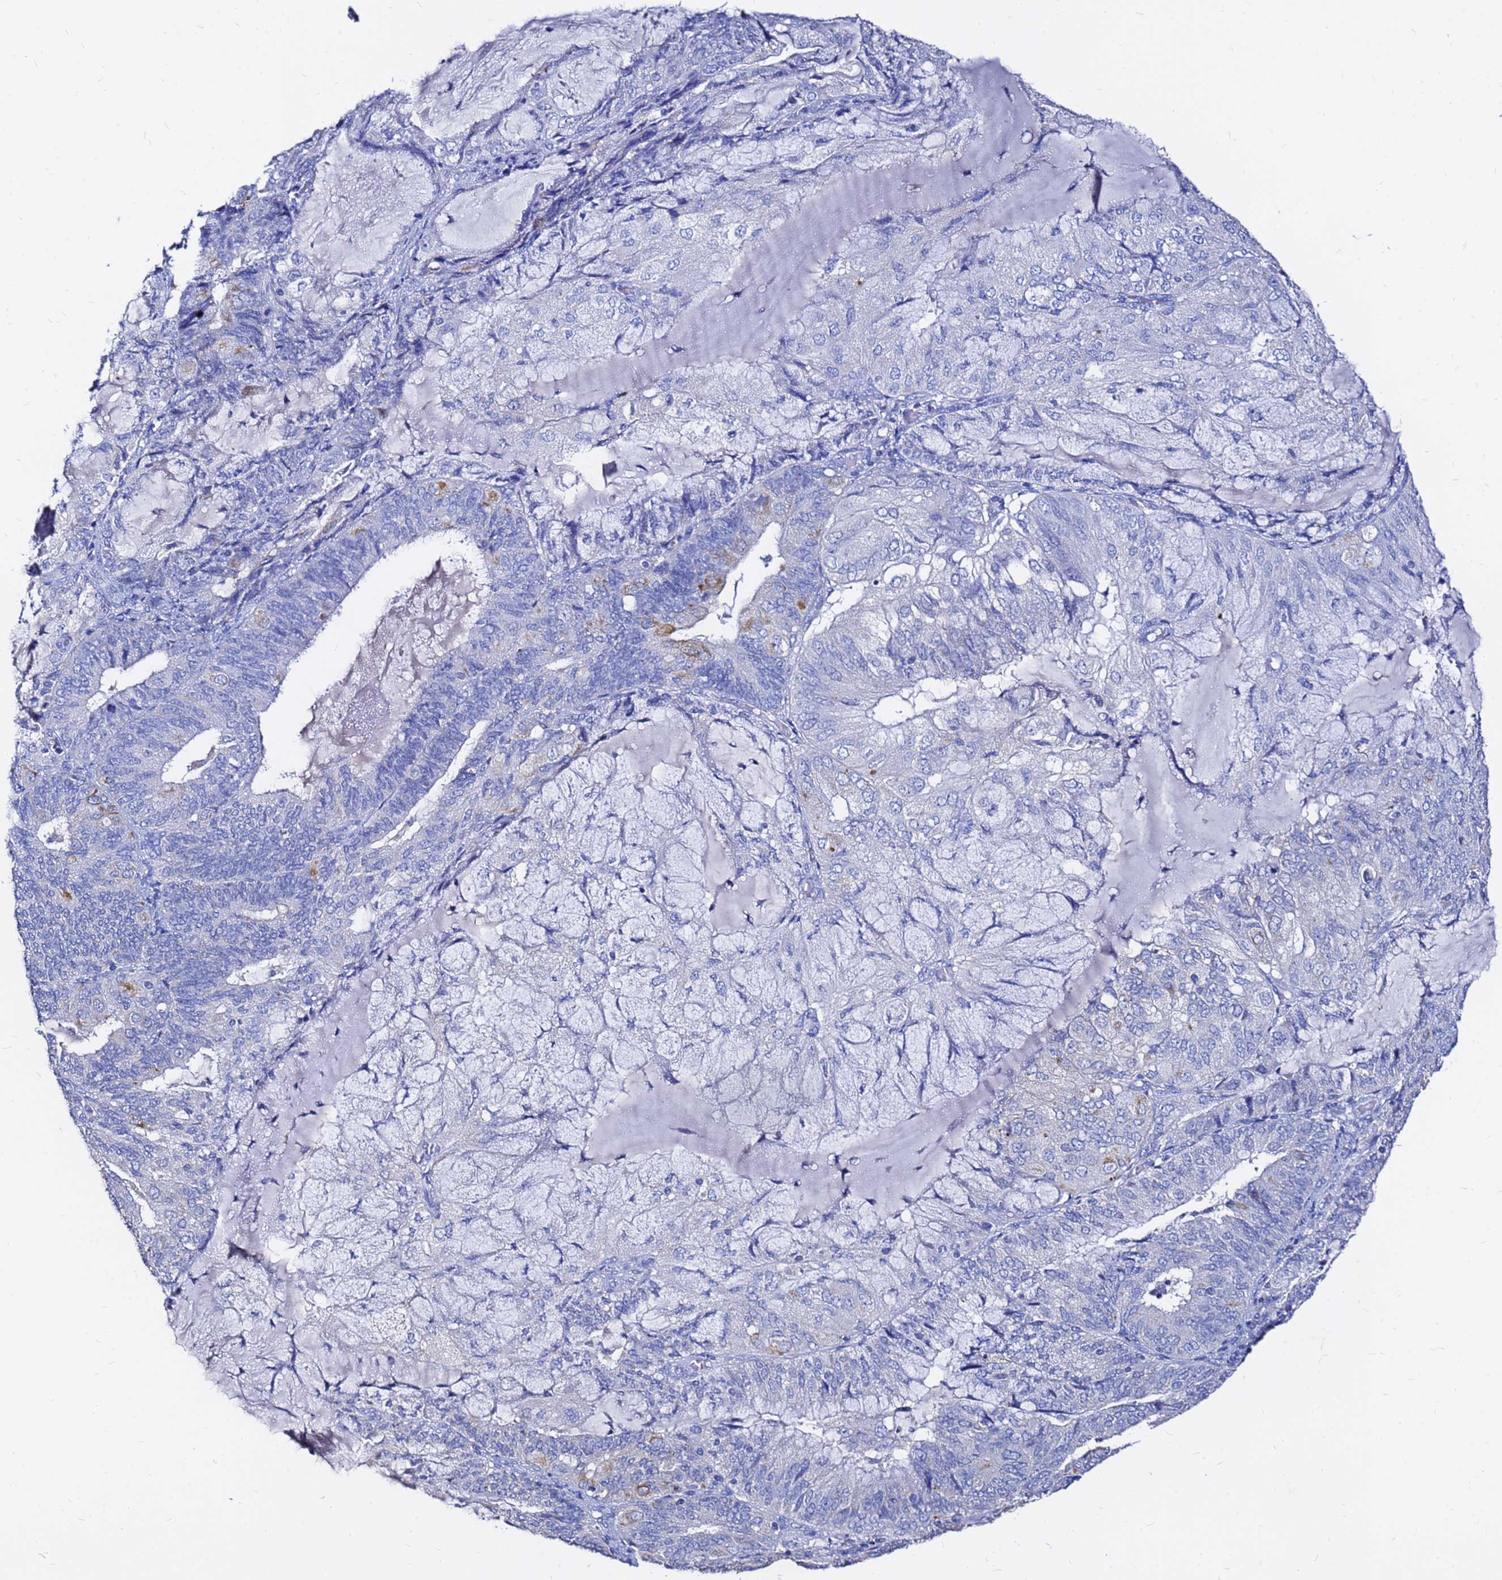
{"staining": {"intensity": "moderate", "quantity": "<25%", "location": "cytoplasmic/membranous"}, "tissue": "endometrial cancer", "cell_type": "Tumor cells", "image_type": "cancer", "snomed": [{"axis": "morphology", "description": "Adenocarcinoma, NOS"}, {"axis": "topography", "description": "Endometrium"}], "caption": "Protein expression analysis of human endometrial cancer reveals moderate cytoplasmic/membranous staining in about <25% of tumor cells. (Brightfield microscopy of DAB IHC at high magnification).", "gene": "FAM183A", "patient": {"sex": "female", "age": 81}}